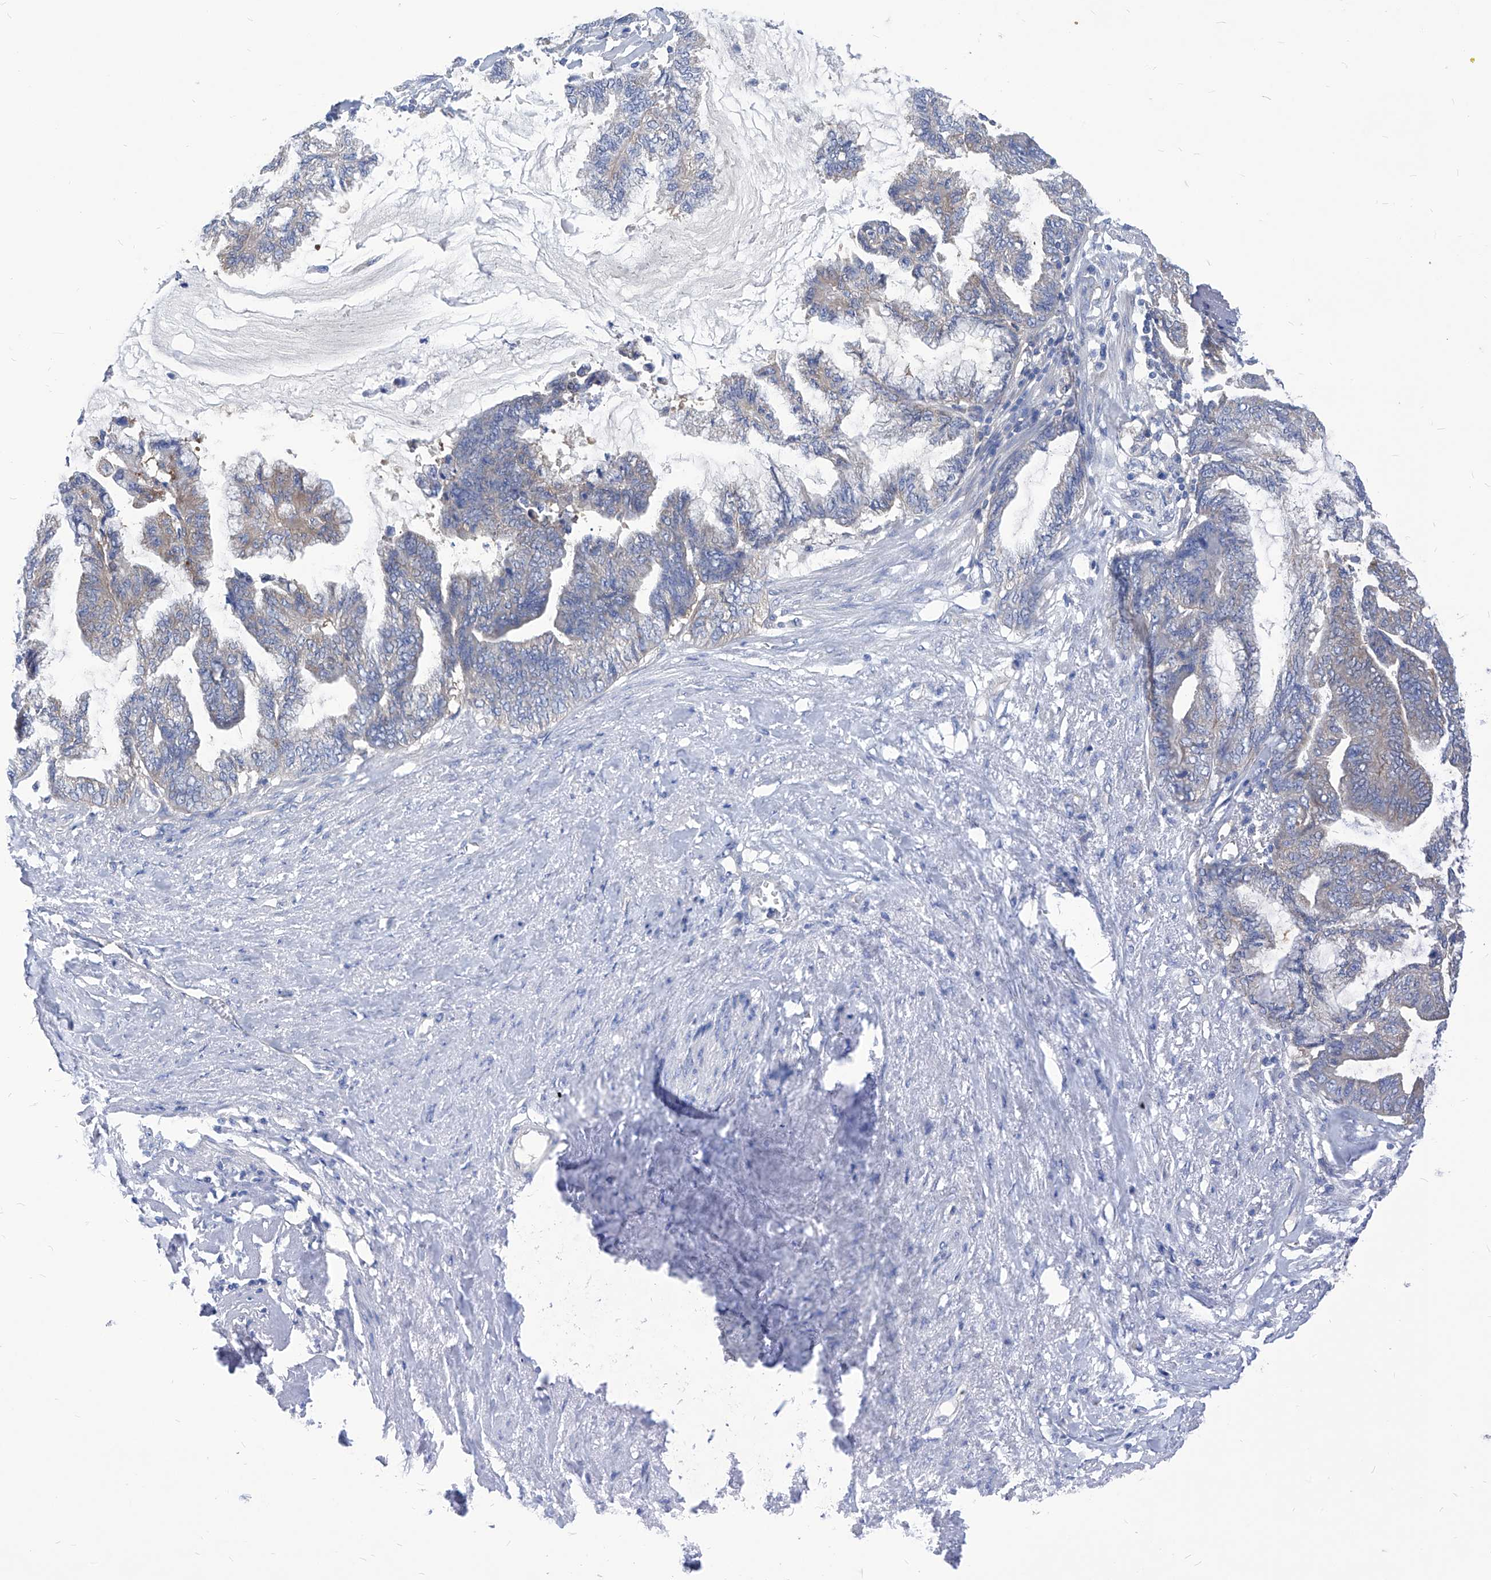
{"staining": {"intensity": "weak", "quantity": "<25%", "location": "cytoplasmic/membranous"}, "tissue": "endometrial cancer", "cell_type": "Tumor cells", "image_type": "cancer", "snomed": [{"axis": "morphology", "description": "Adenocarcinoma, NOS"}, {"axis": "topography", "description": "Endometrium"}], "caption": "Tumor cells are negative for protein expression in human adenocarcinoma (endometrial).", "gene": "XPNPEP1", "patient": {"sex": "female", "age": 86}}